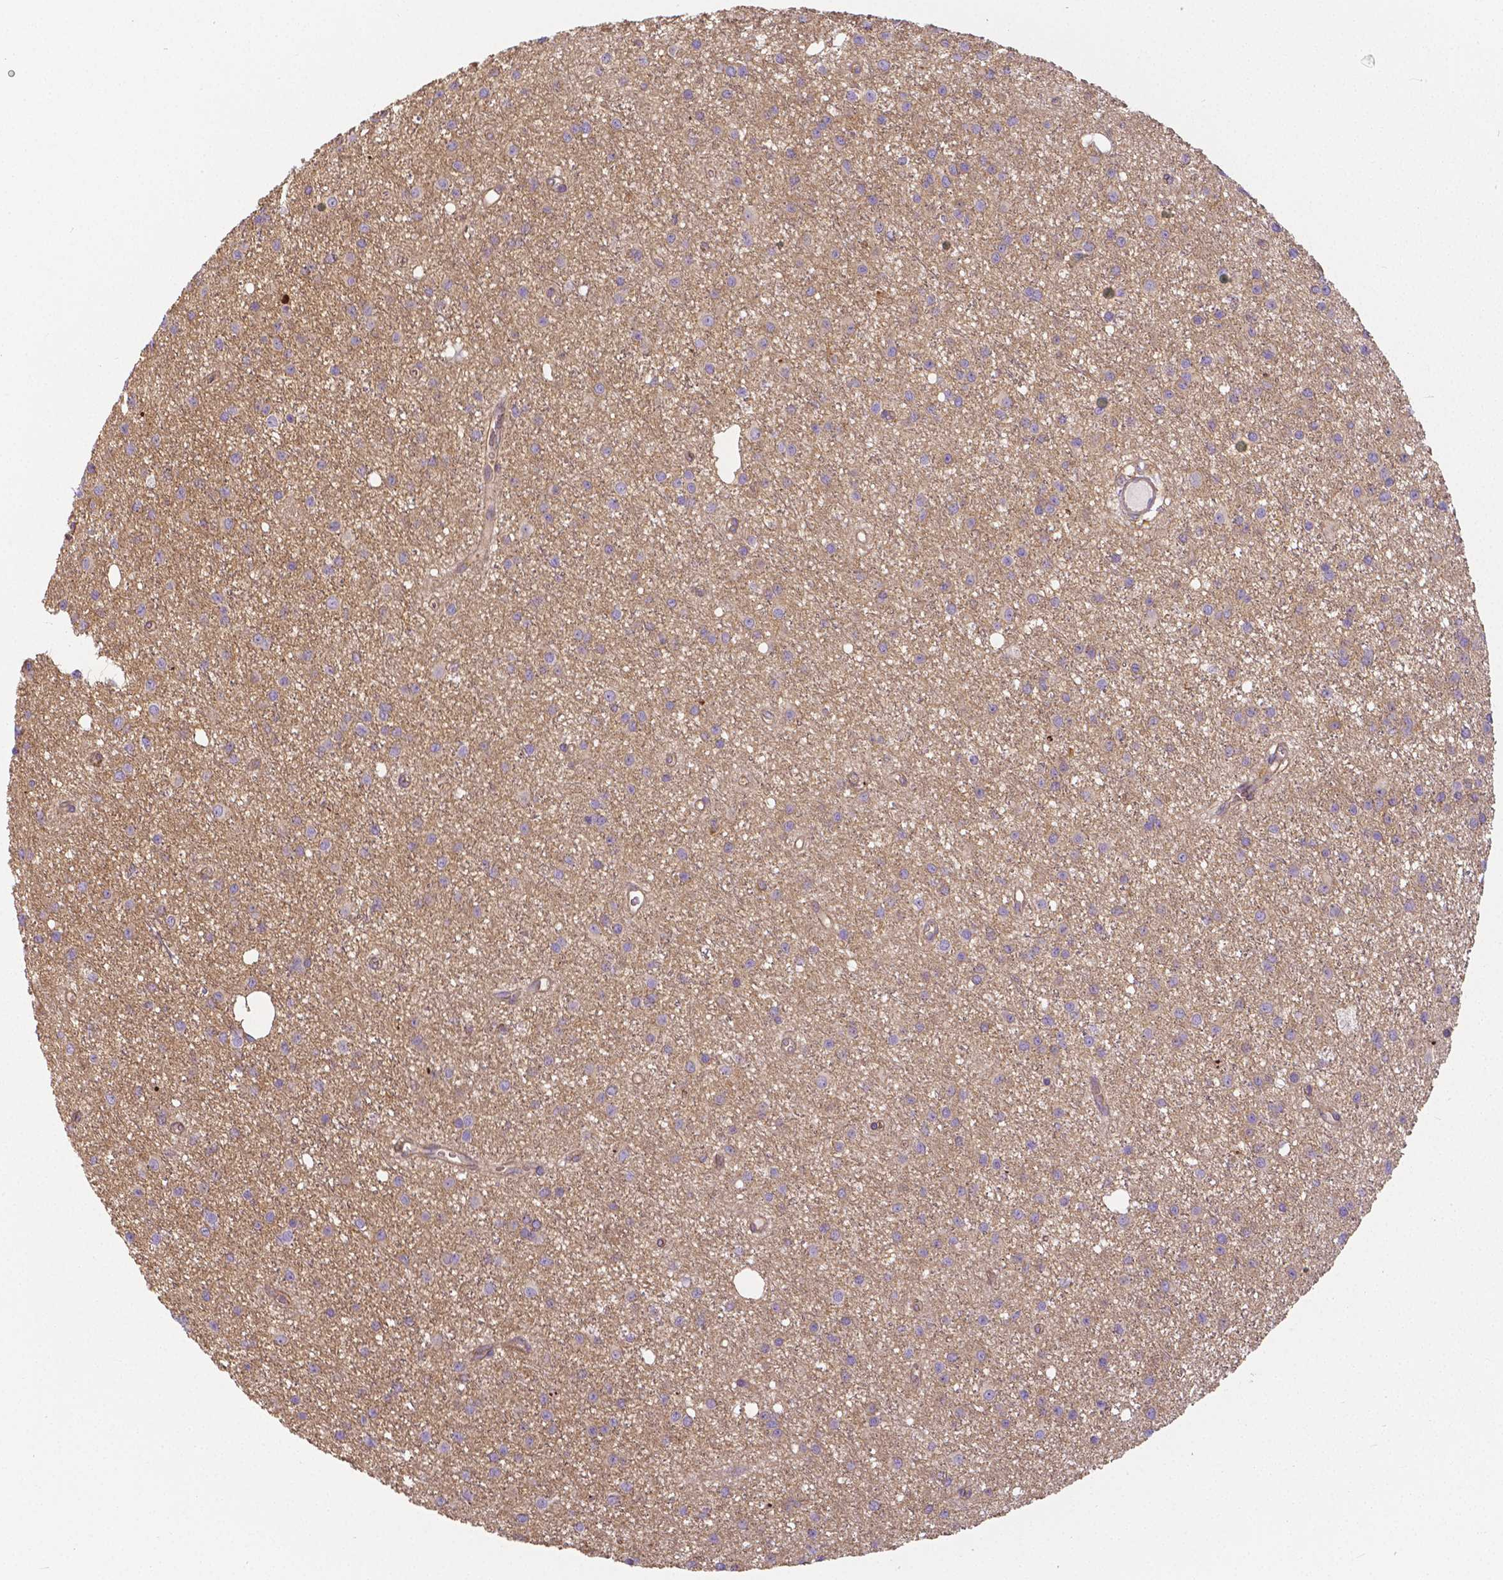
{"staining": {"intensity": "negative", "quantity": "none", "location": "none"}, "tissue": "glioma", "cell_type": "Tumor cells", "image_type": "cancer", "snomed": [{"axis": "morphology", "description": "Glioma, malignant, Low grade"}, {"axis": "topography", "description": "Brain"}], "caption": "There is no significant staining in tumor cells of glioma. (Brightfield microscopy of DAB immunohistochemistry (IHC) at high magnification).", "gene": "CRMP1", "patient": {"sex": "male", "age": 27}}